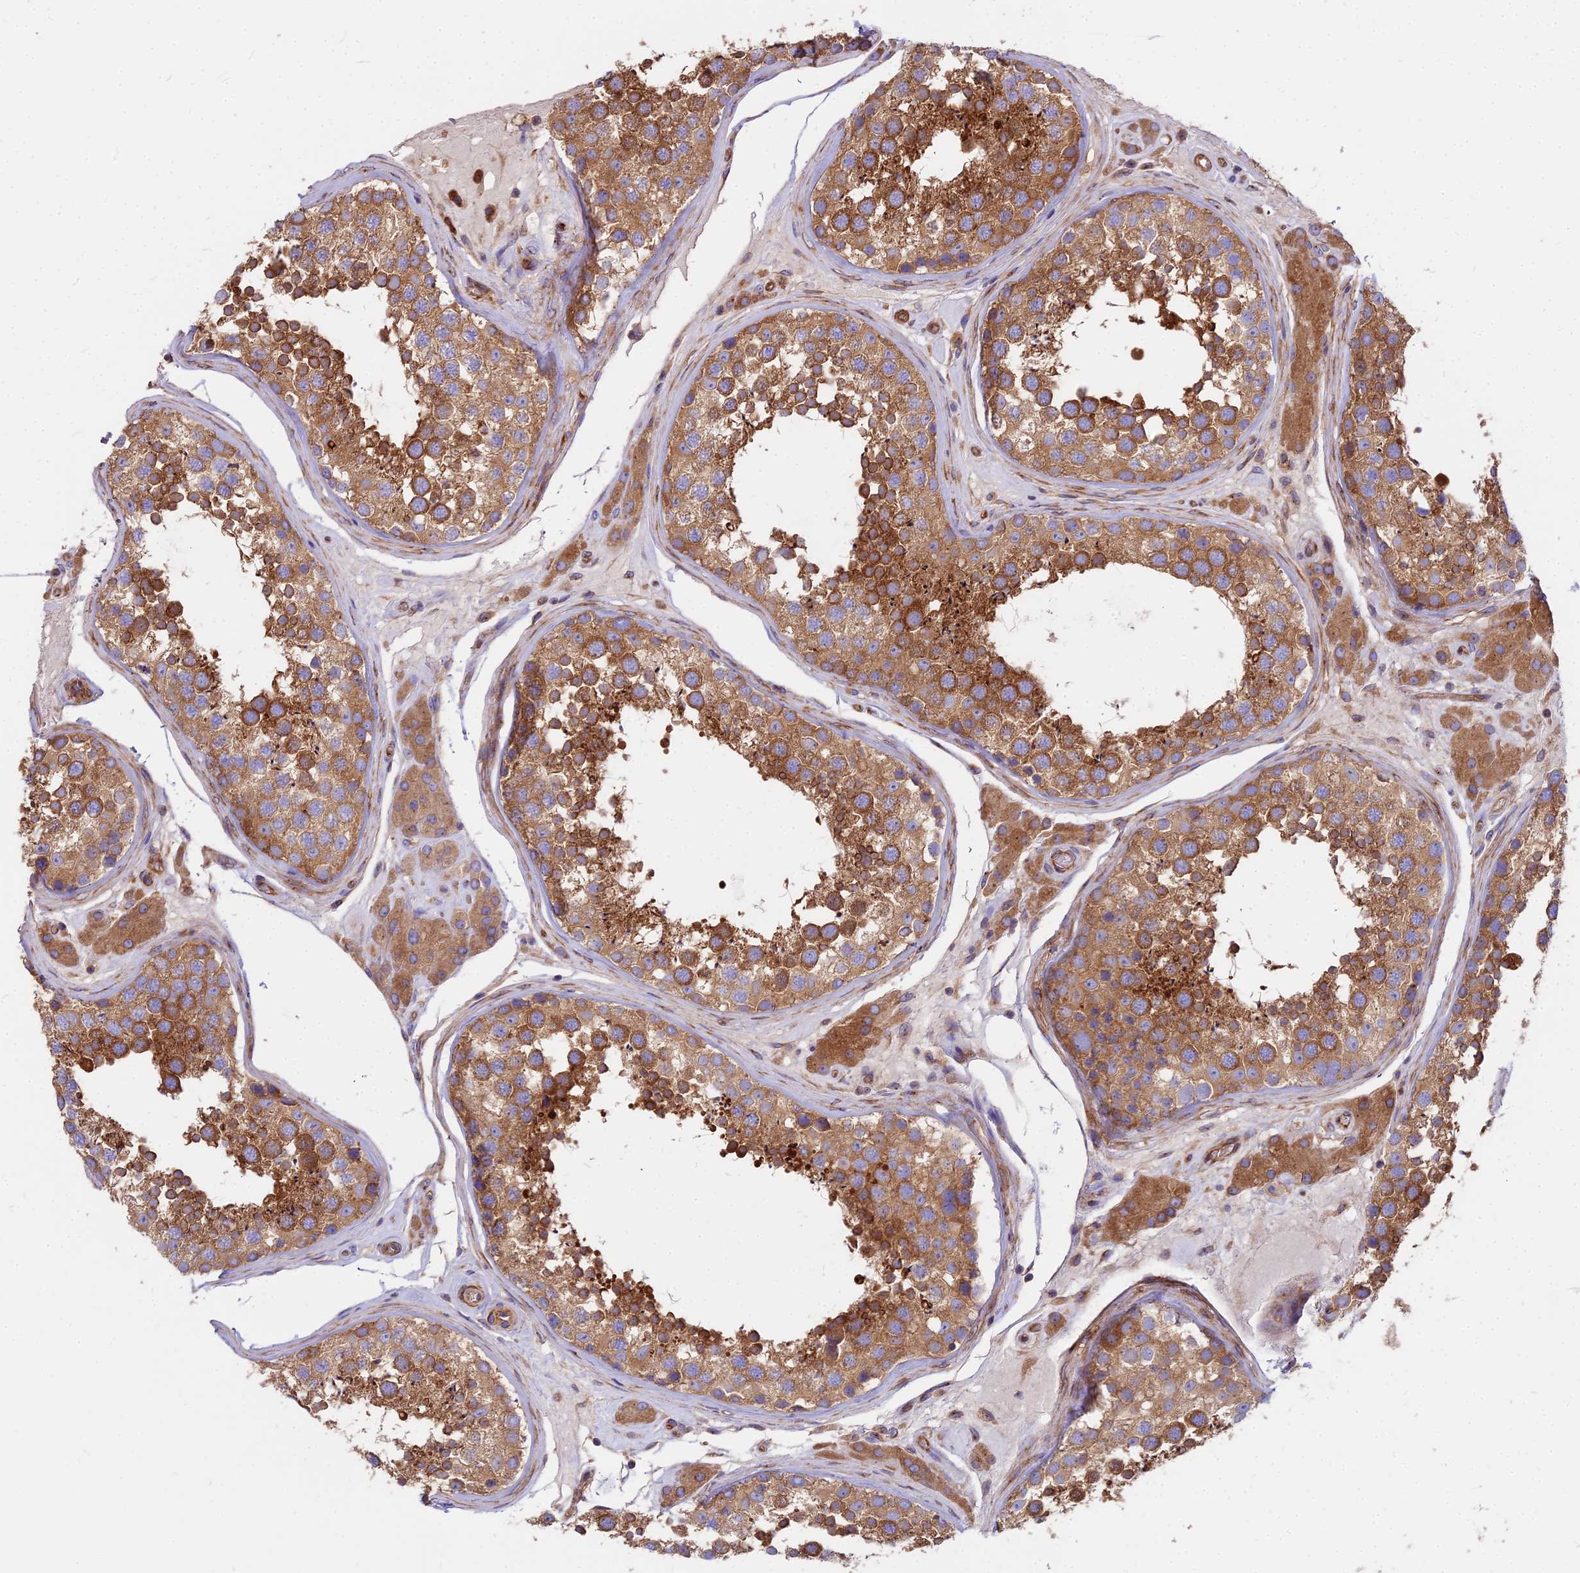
{"staining": {"intensity": "strong", "quantity": ">75%", "location": "cytoplasmic/membranous"}, "tissue": "testis", "cell_type": "Cells in seminiferous ducts", "image_type": "normal", "snomed": [{"axis": "morphology", "description": "Normal tissue, NOS"}, {"axis": "topography", "description": "Testis"}], "caption": "The immunohistochemical stain shows strong cytoplasmic/membranous expression in cells in seminiferous ducts of benign testis. (Brightfield microscopy of DAB IHC at high magnification).", "gene": "DCTN3", "patient": {"sex": "male", "age": 46}}